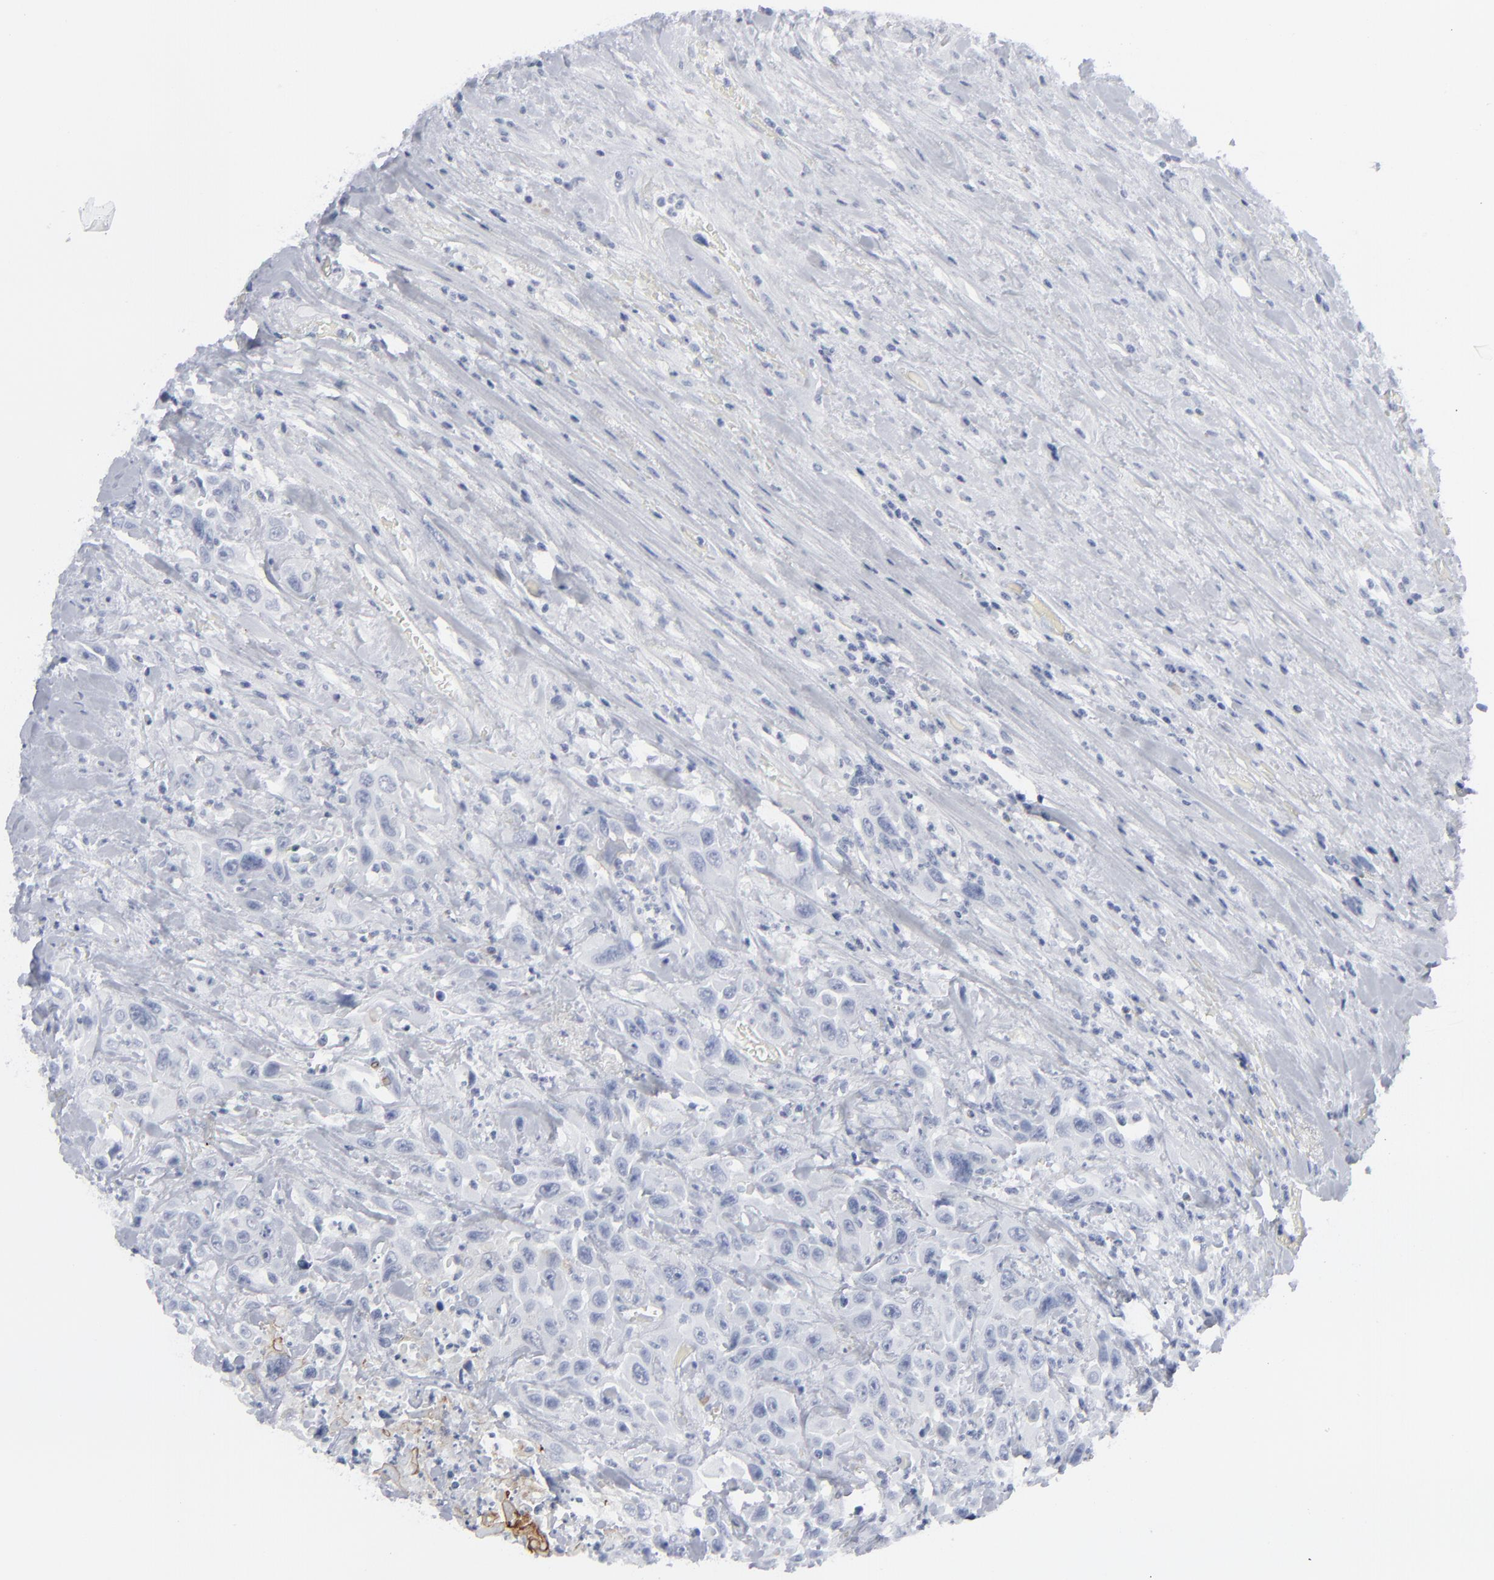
{"staining": {"intensity": "moderate", "quantity": "<25%", "location": "cytoplasmic/membranous"}, "tissue": "urothelial cancer", "cell_type": "Tumor cells", "image_type": "cancer", "snomed": [{"axis": "morphology", "description": "Urothelial carcinoma, High grade"}, {"axis": "topography", "description": "Urinary bladder"}], "caption": "A photomicrograph of human high-grade urothelial carcinoma stained for a protein exhibits moderate cytoplasmic/membranous brown staining in tumor cells.", "gene": "MSLN", "patient": {"sex": "female", "age": 84}}